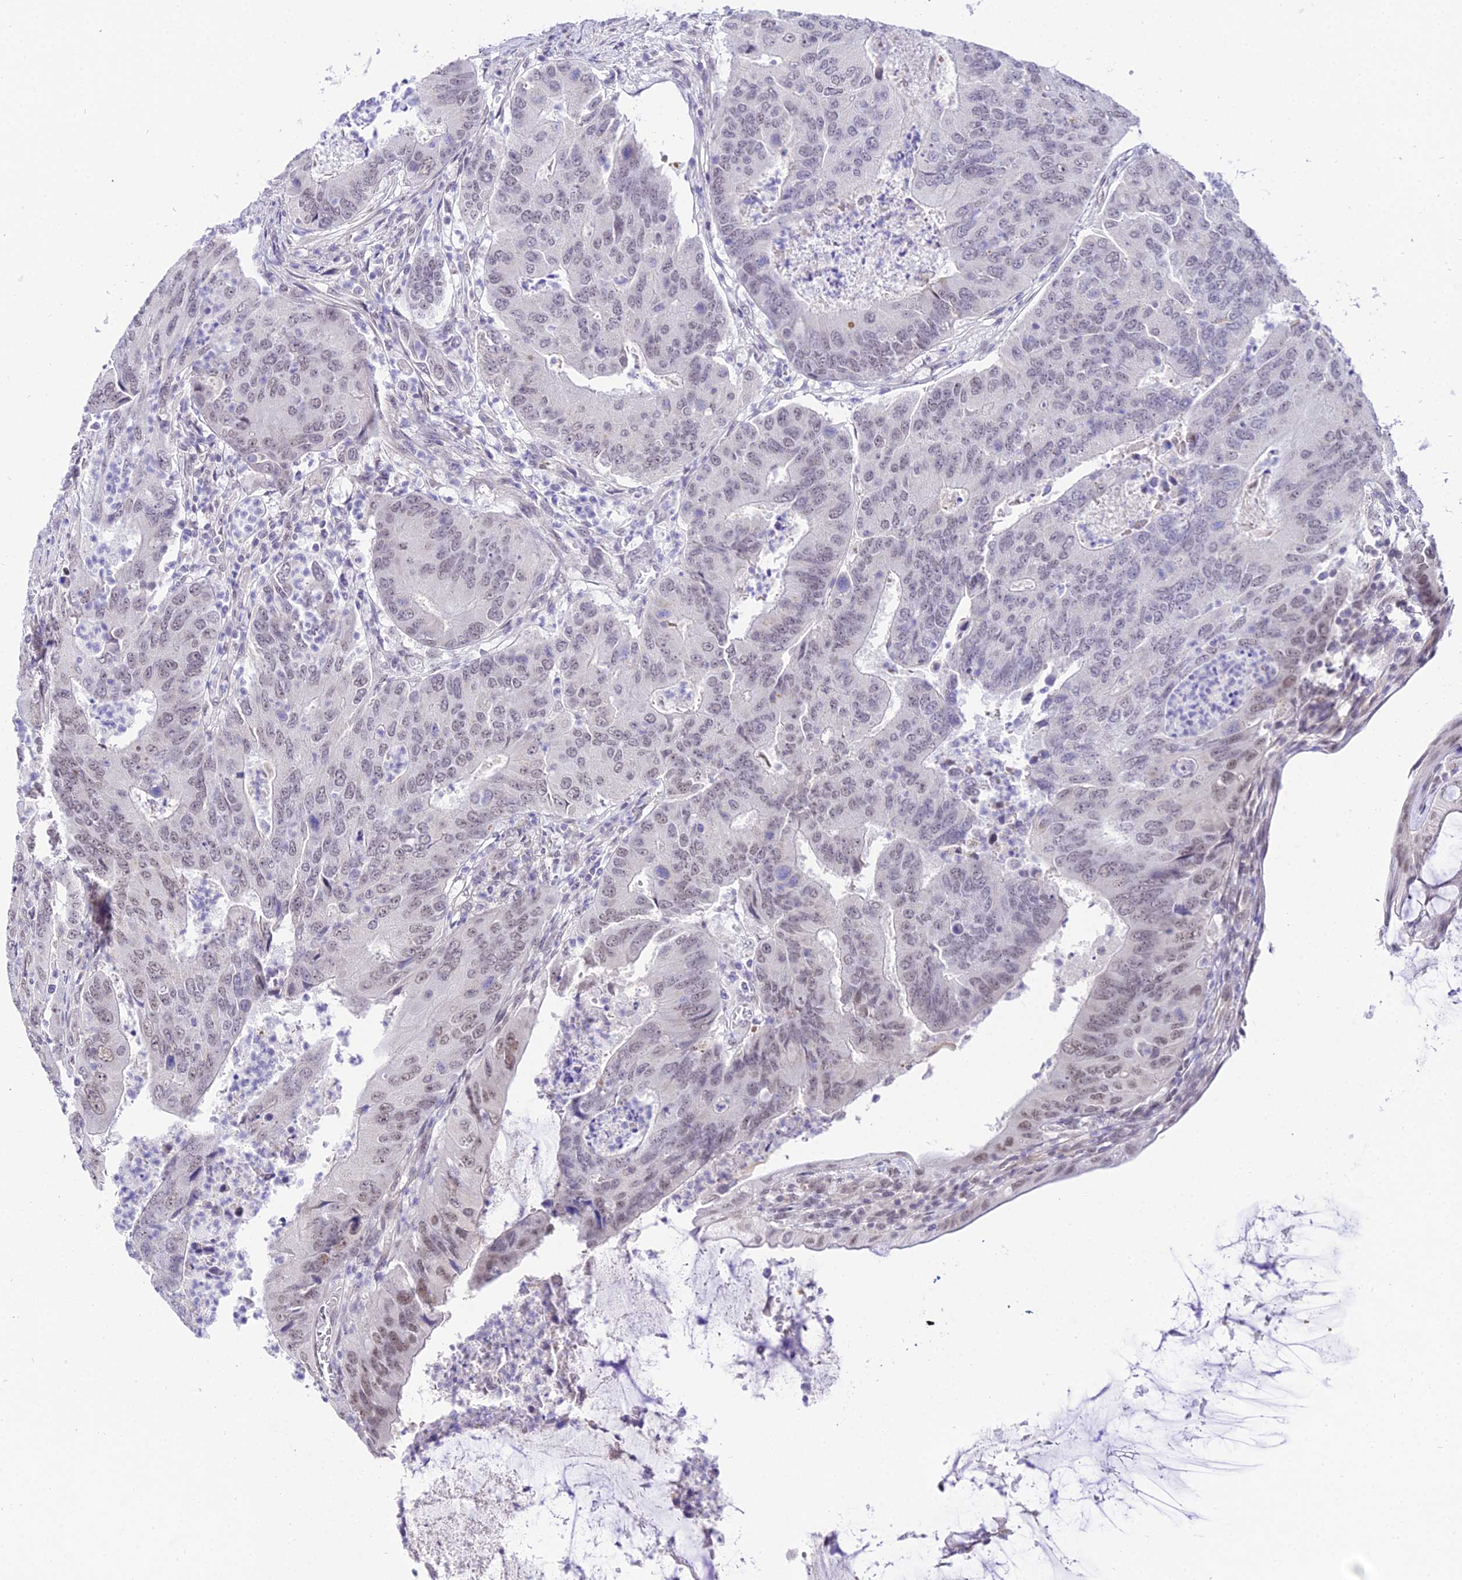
{"staining": {"intensity": "weak", "quantity": "<25%", "location": "nuclear"}, "tissue": "colorectal cancer", "cell_type": "Tumor cells", "image_type": "cancer", "snomed": [{"axis": "morphology", "description": "Adenocarcinoma, NOS"}, {"axis": "topography", "description": "Colon"}], "caption": "IHC histopathology image of colorectal cancer stained for a protein (brown), which reveals no staining in tumor cells.", "gene": "POLR2I", "patient": {"sex": "female", "age": 67}}